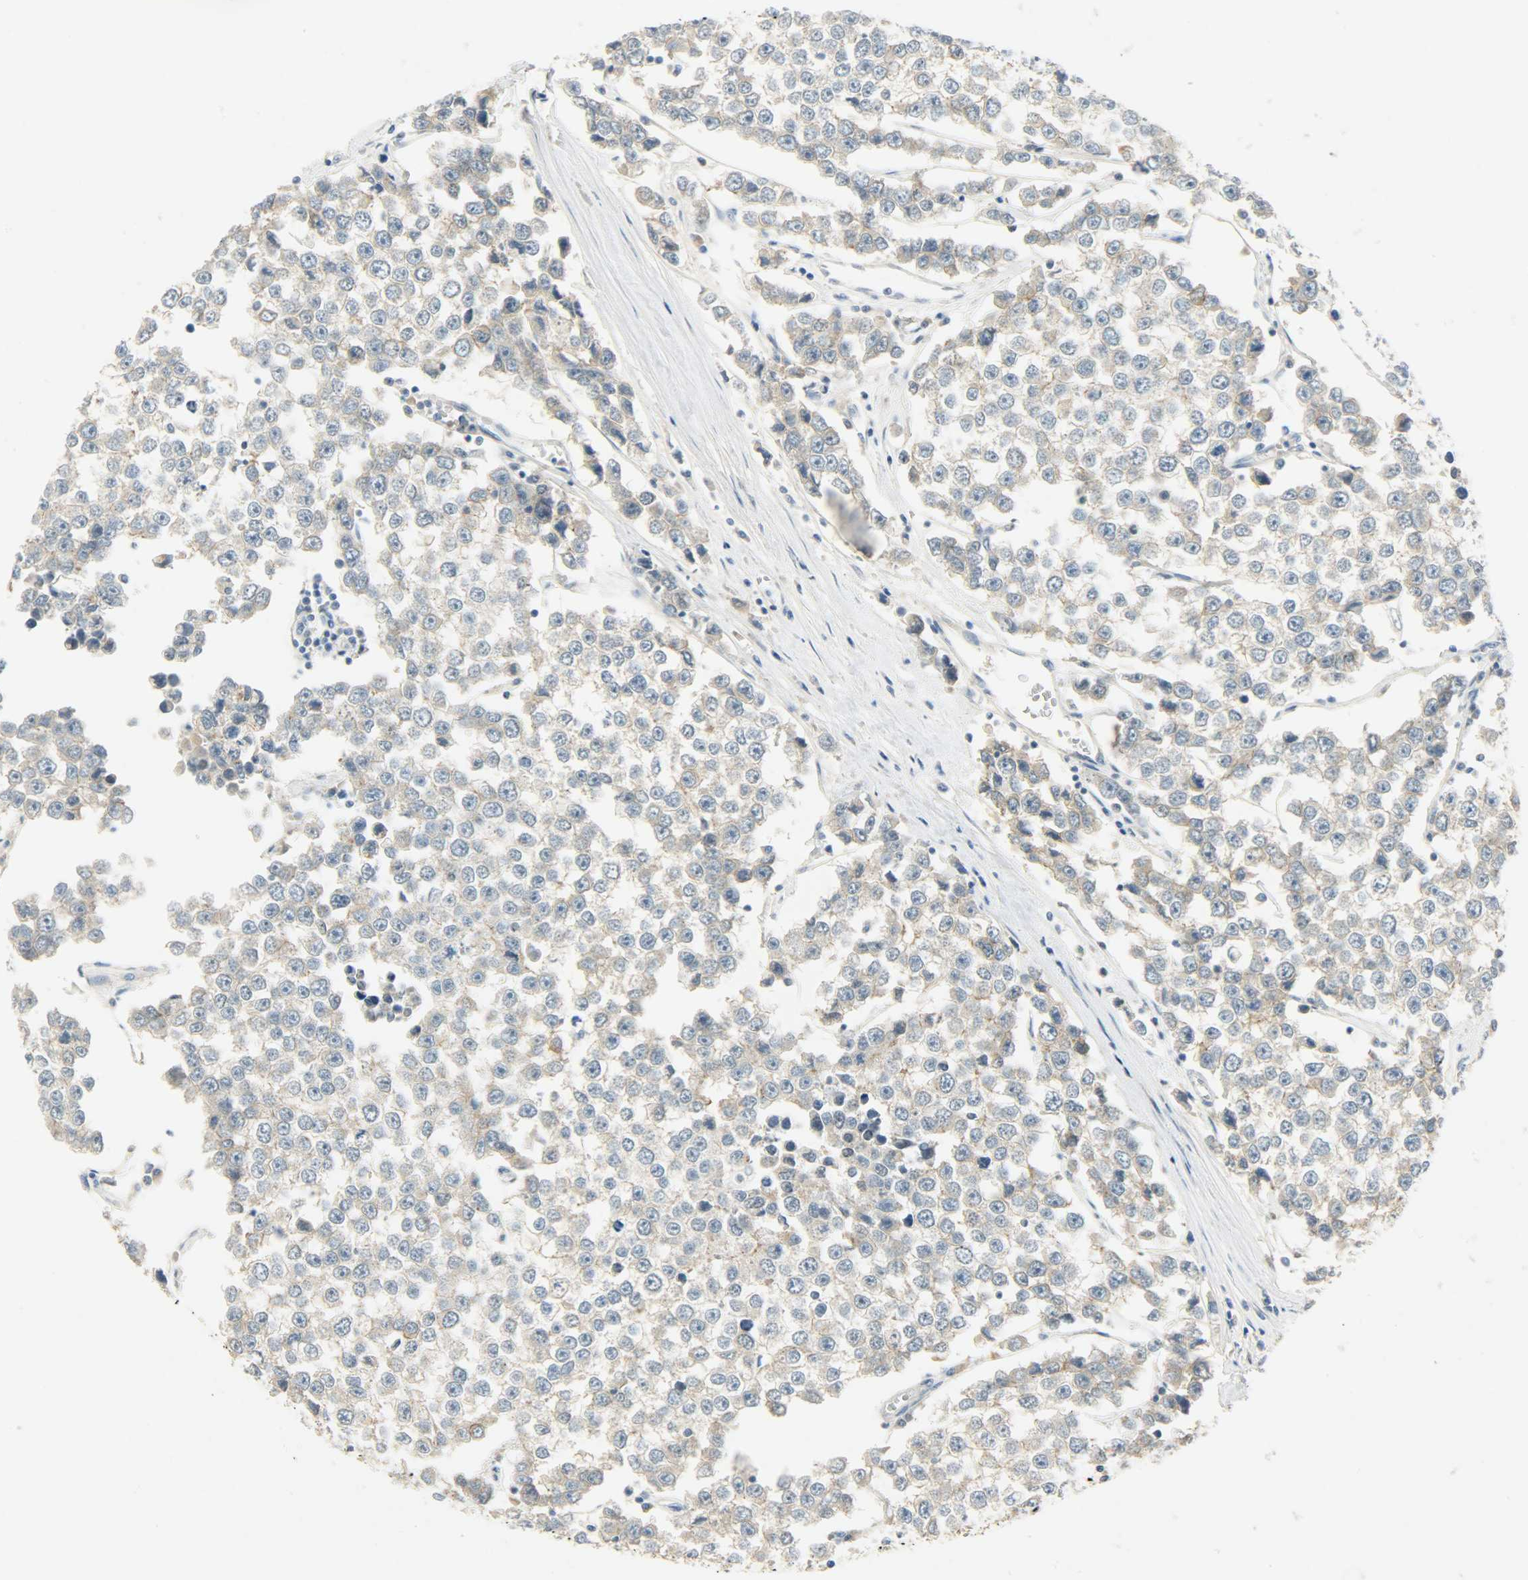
{"staining": {"intensity": "moderate", "quantity": ">75%", "location": "cytoplasmic/membranous"}, "tissue": "testis cancer", "cell_type": "Tumor cells", "image_type": "cancer", "snomed": [{"axis": "morphology", "description": "Seminoma, NOS"}, {"axis": "morphology", "description": "Carcinoma, Embryonal, NOS"}, {"axis": "topography", "description": "Testis"}], "caption": "Immunohistochemistry (IHC) photomicrograph of human testis cancer (embryonal carcinoma) stained for a protein (brown), which shows medium levels of moderate cytoplasmic/membranous positivity in about >75% of tumor cells.", "gene": "DSG2", "patient": {"sex": "male", "age": 52}}